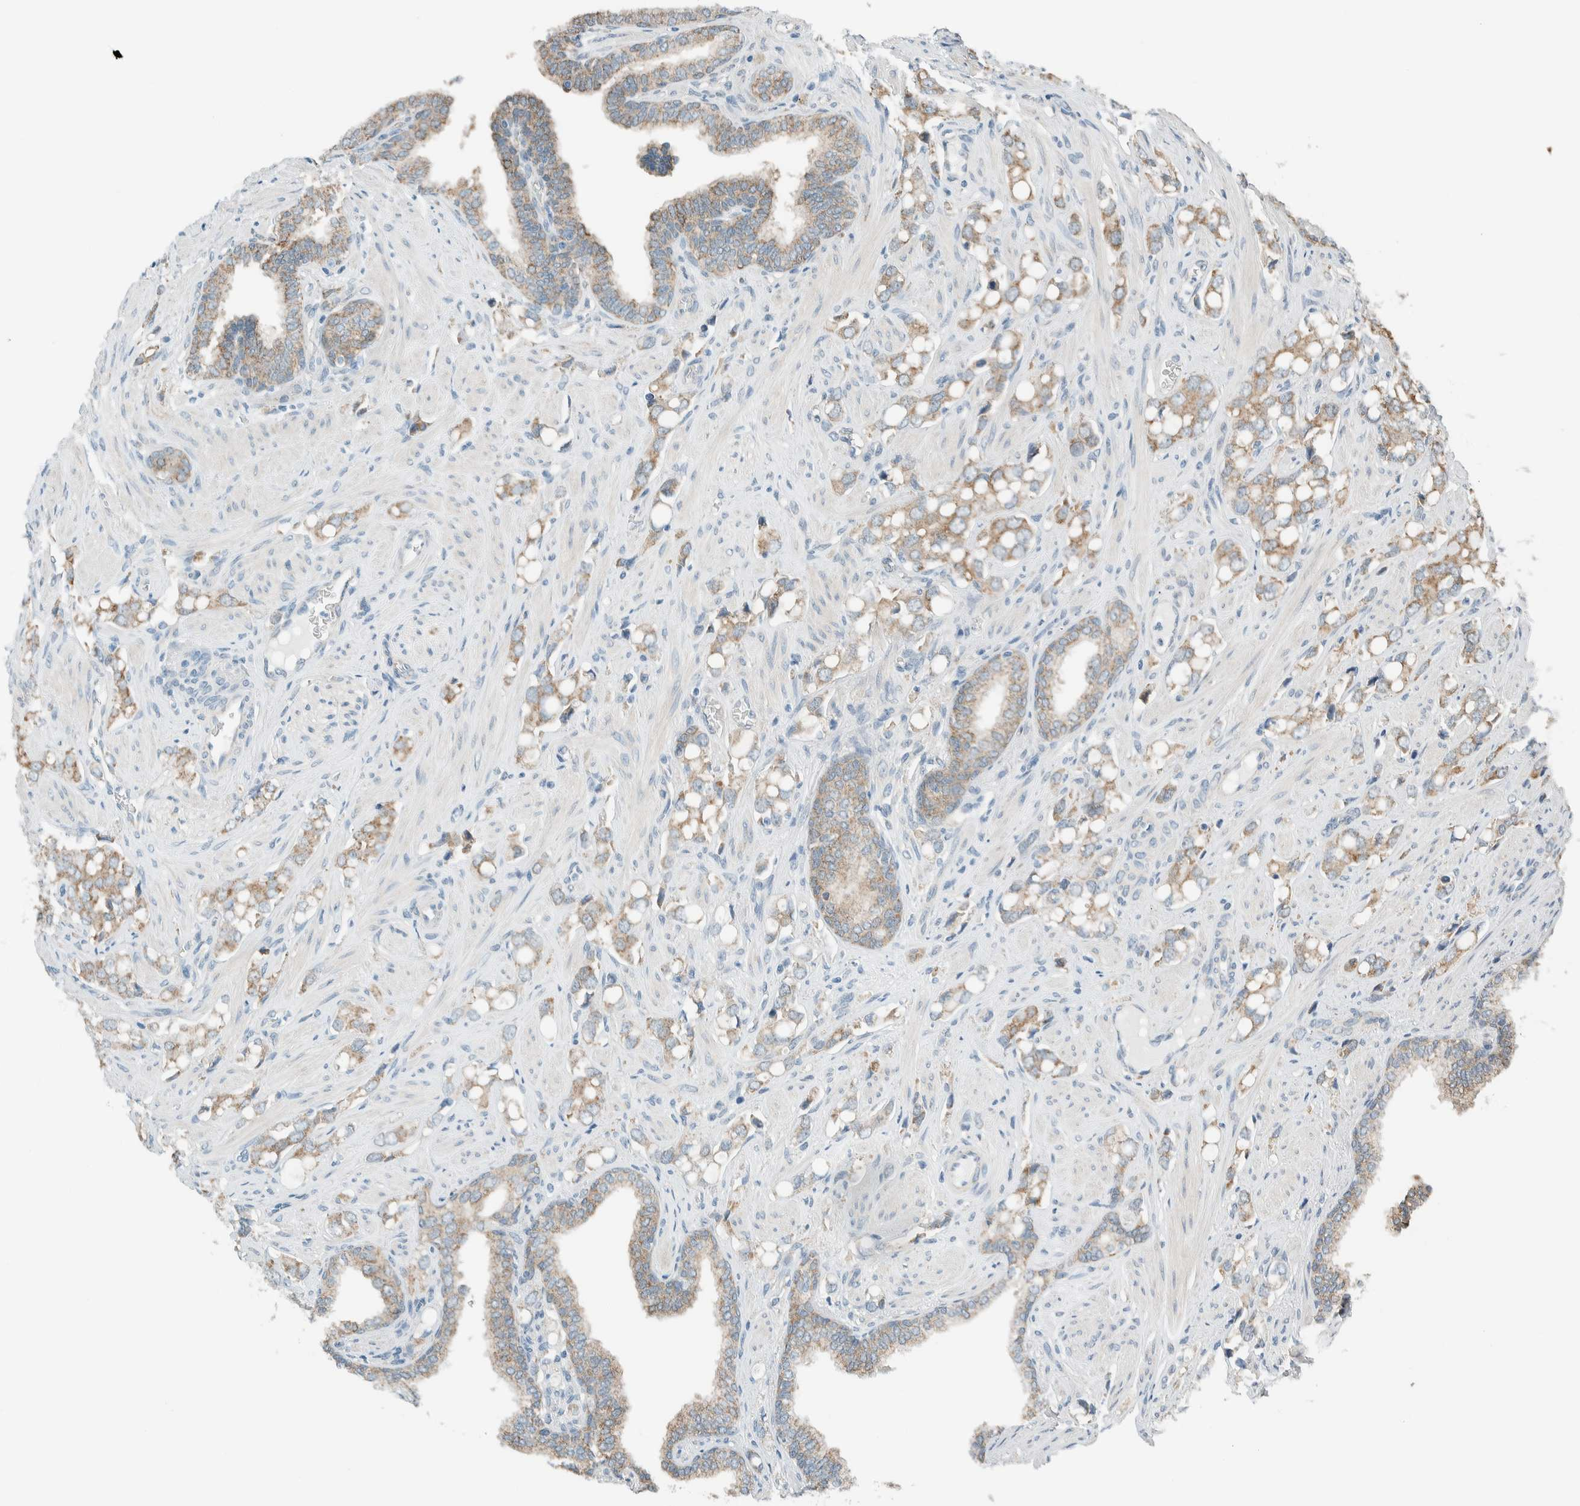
{"staining": {"intensity": "moderate", "quantity": ">75%", "location": "cytoplasmic/membranous"}, "tissue": "prostate cancer", "cell_type": "Tumor cells", "image_type": "cancer", "snomed": [{"axis": "morphology", "description": "Adenocarcinoma, High grade"}, {"axis": "topography", "description": "Prostate"}], "caption": "DAB immunohistochemical staining of prostate high-grade adenocarcinoma demonstrates moderate cytoplasmic/membranous protein staining in about >75% of tumor cells. (Stains: DAB (3,3'-diaminobenzidine) in brown, nuclei in blue, Microscopy: brightfield microscopy at high magnification).", "gene": "ALDH7A1", "patient": {"sex": "male", "age": 52}}